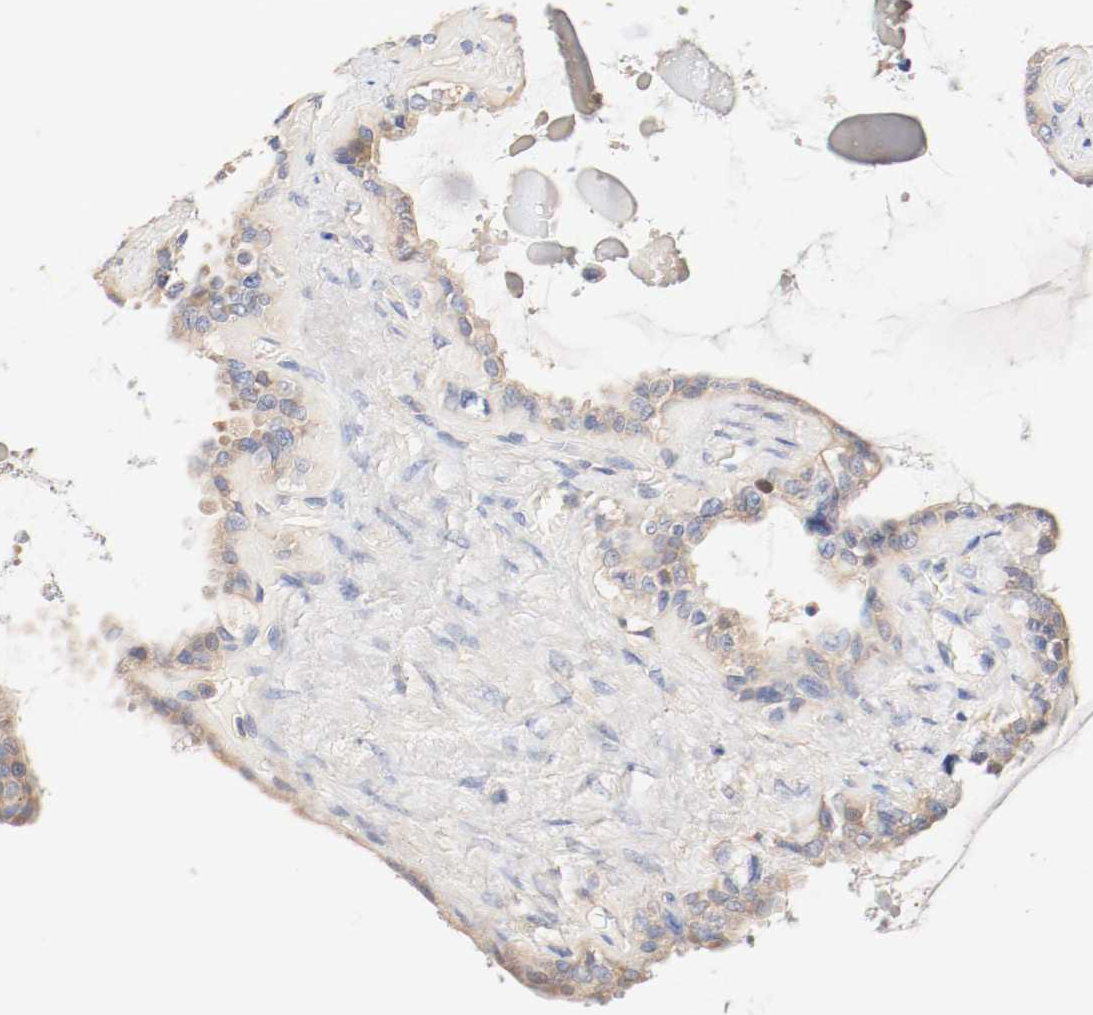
{"staining": {"intensity": "moderate", "quantity": ">75%", "location": "cytoplasmic/membranous"}, "tissue": "seminal vesicle", "cell_type": "Glandular cells", "image_type": "normal", "snomed": [{"axis": "morphology", "description": "Normal tissue, NOS"}, {"axis": "morphology", "description": "Inflammation, NOS"}, {"axis": "topography", "description": "Urinary bladder"}, {"axis": "topography", "description": "Prostate"}, {"axis": "topography", "description": "Seminal veicle"}], "caption": "Immunohistochemical staining of normal seminal vesicle exhibits moderate cytoplasmic/membranous protein positivity in about >75% of glandular cells.", "gene": "GIT1", "patient": {"sex": "male", "age": 82}}